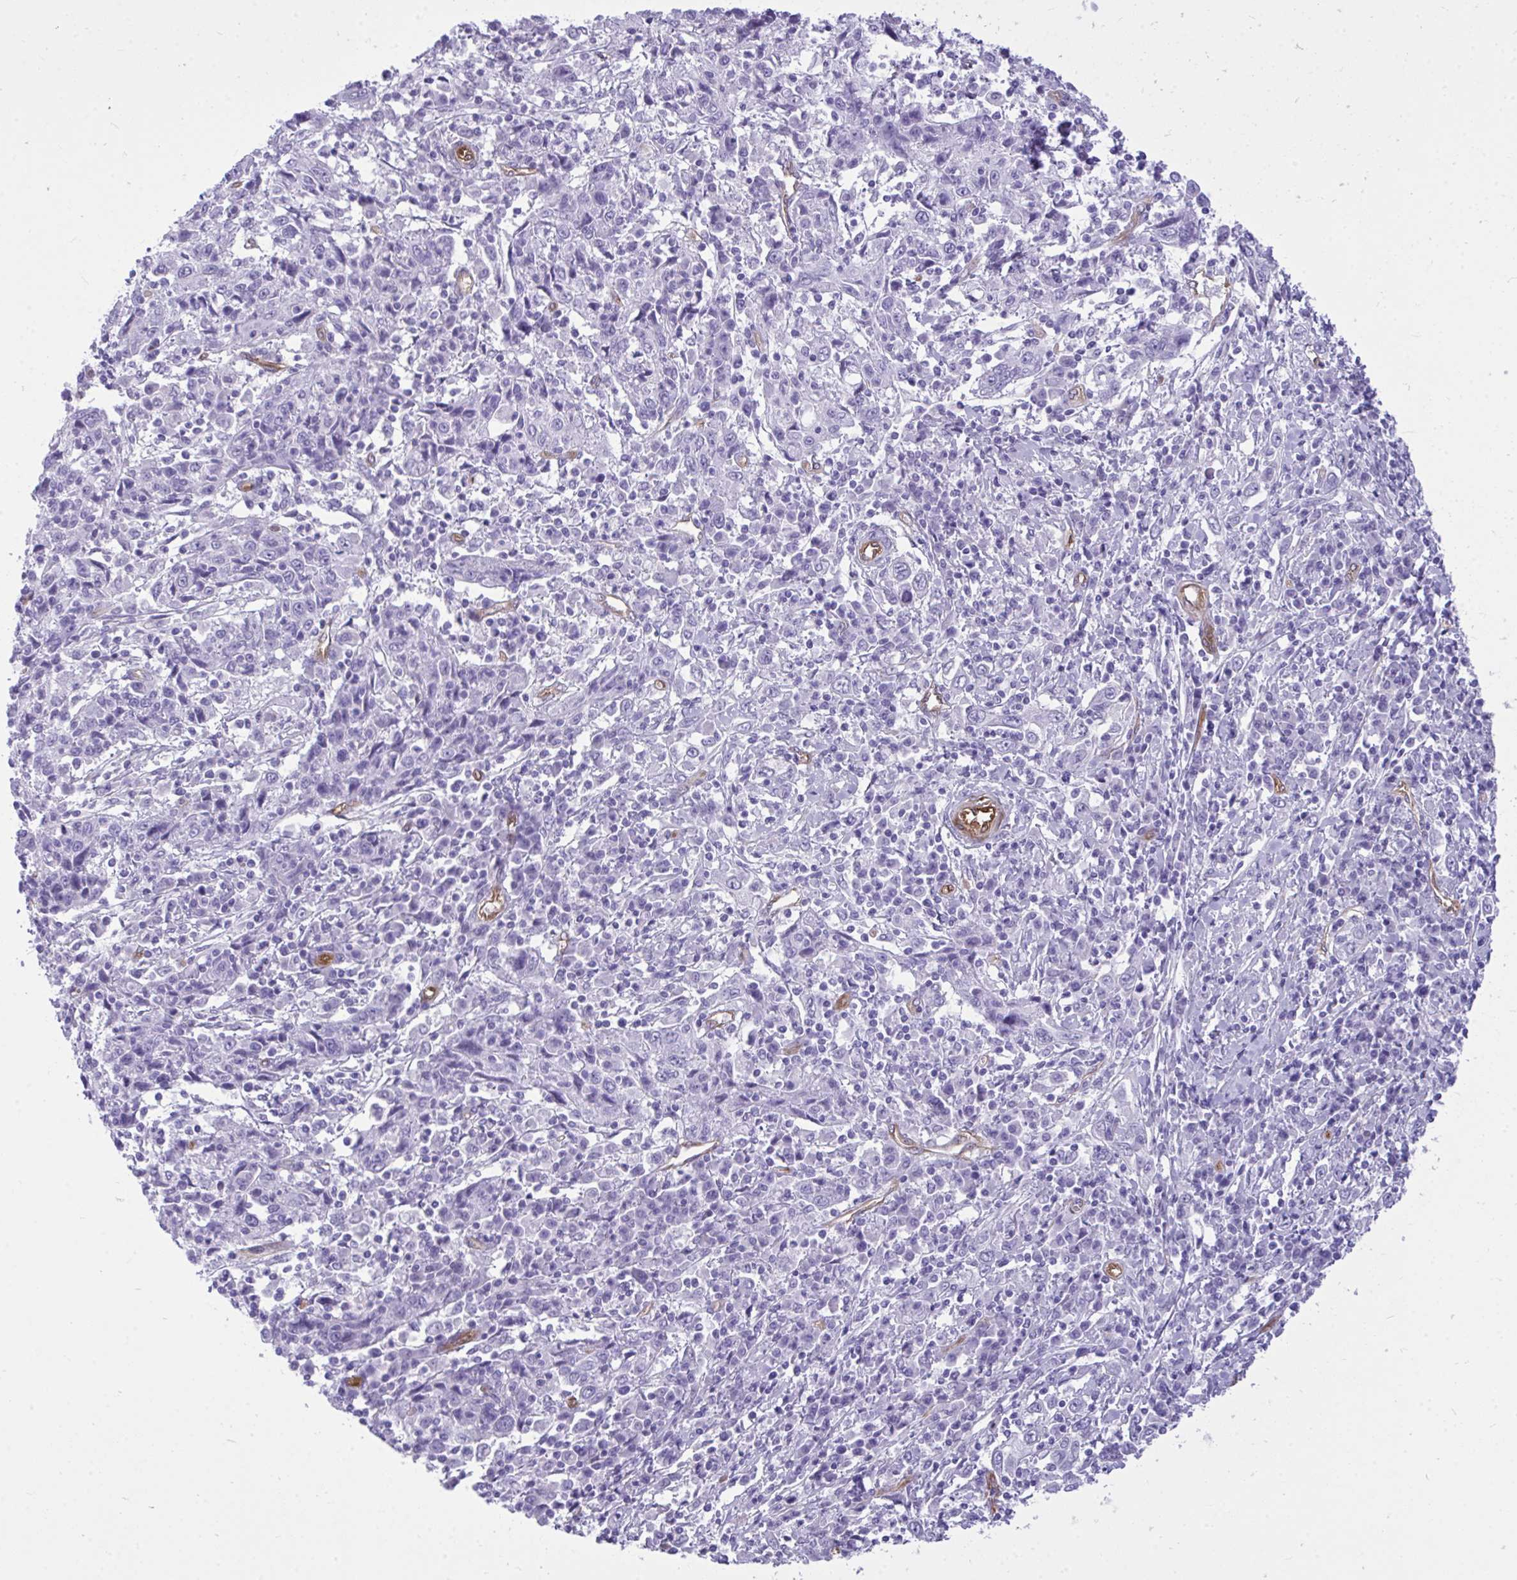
{"staining": {"intensity": "negative", "quantity": "none", "location": "none"}, "tissue": "cervical cancer", "cell_type": "Tumor cells", "image_type": "cancer", "snomed": [{"axis": "morphology", "description": "Squamous cell carcinoma, NOS"}, {"axis": "topography", "description": "Cervix"}], "caption": "DAB (3,3'-diaminobenzidine) immunohistochemical staining of human cervical cancer (squamous cell carcinoma) reveals no significant staining in tumor cells.", "gene": "LIMS2", "patient": {"sex": "female", "age": 46}}